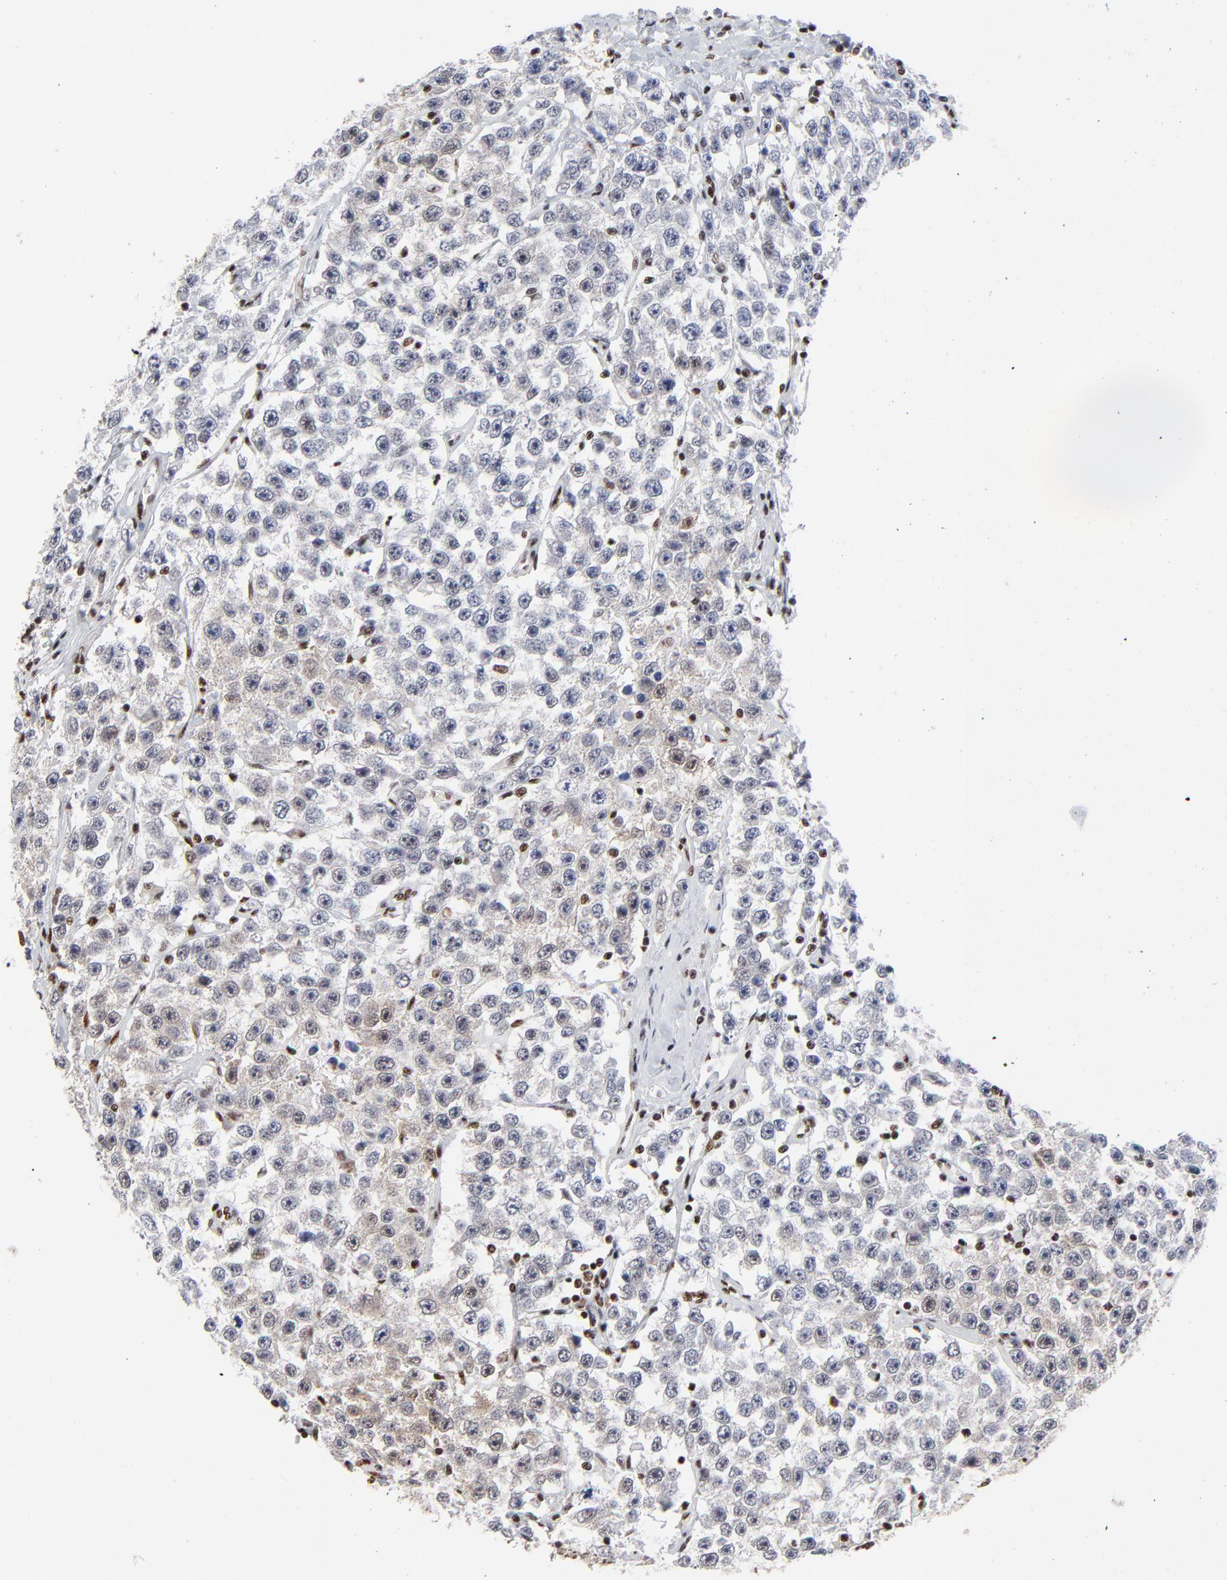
{"staining": {"intensity": "strong", "quantity": ">75%", "location": "nuclear"}, "tissue": "testis cancer", "cell_type": "Tumor cells", "image_type": "cancer", "snomed": [{"axis": "morphology", "description": "Seminoma, NOS"}, {"axis": "topography", "description": "Testis"}], "caption": "Immunohistochemistry histopathology image of neoplastic tissue: human testis cancer stained using immunohistochemistry (IHC) exhibits high levels of strong protein expression localized specifically in the nuclear of tumor cells, appearing as a nuclear brown color.", "gene": "CREB1", "patient": {"sex": "male", "age": 52}}